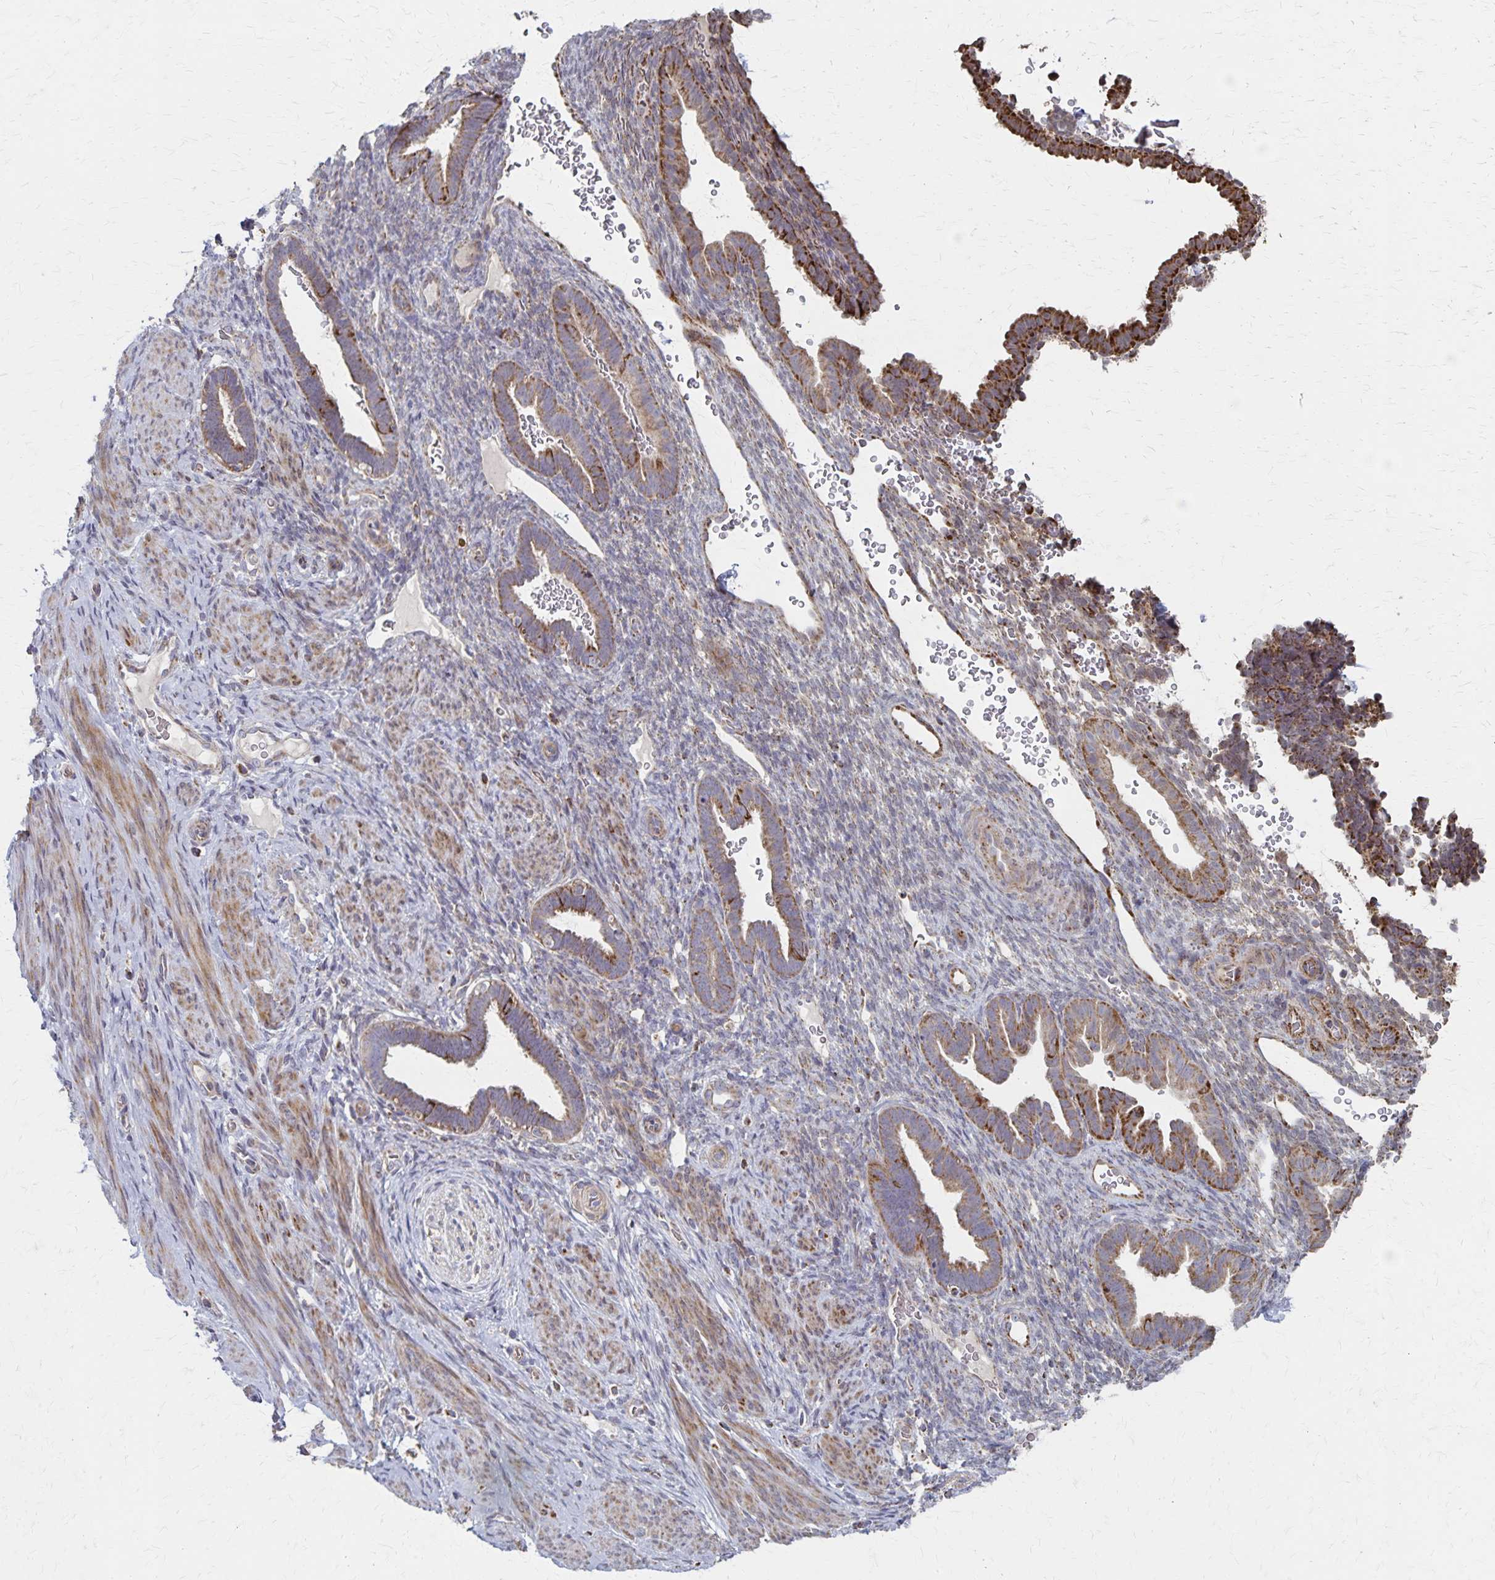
{"staining": {"intensity": "negative", "quantity": "none", "location": "none"}, "tissue": "endometrium", "cell_type": "Cells in endometrial stroma", "image_type": "normal", "snomed": [{"axis": "morphology", "description": "Normal tissue, NOS"}, {"axis": "topography", "description": "Endometrium"}], "caption": "Protein analysis of normal endometrium displays no significant positivity in cells in endometrial stroma.", "gene": "DYRK4", "patient": {"sex": "female", "age": 34}}